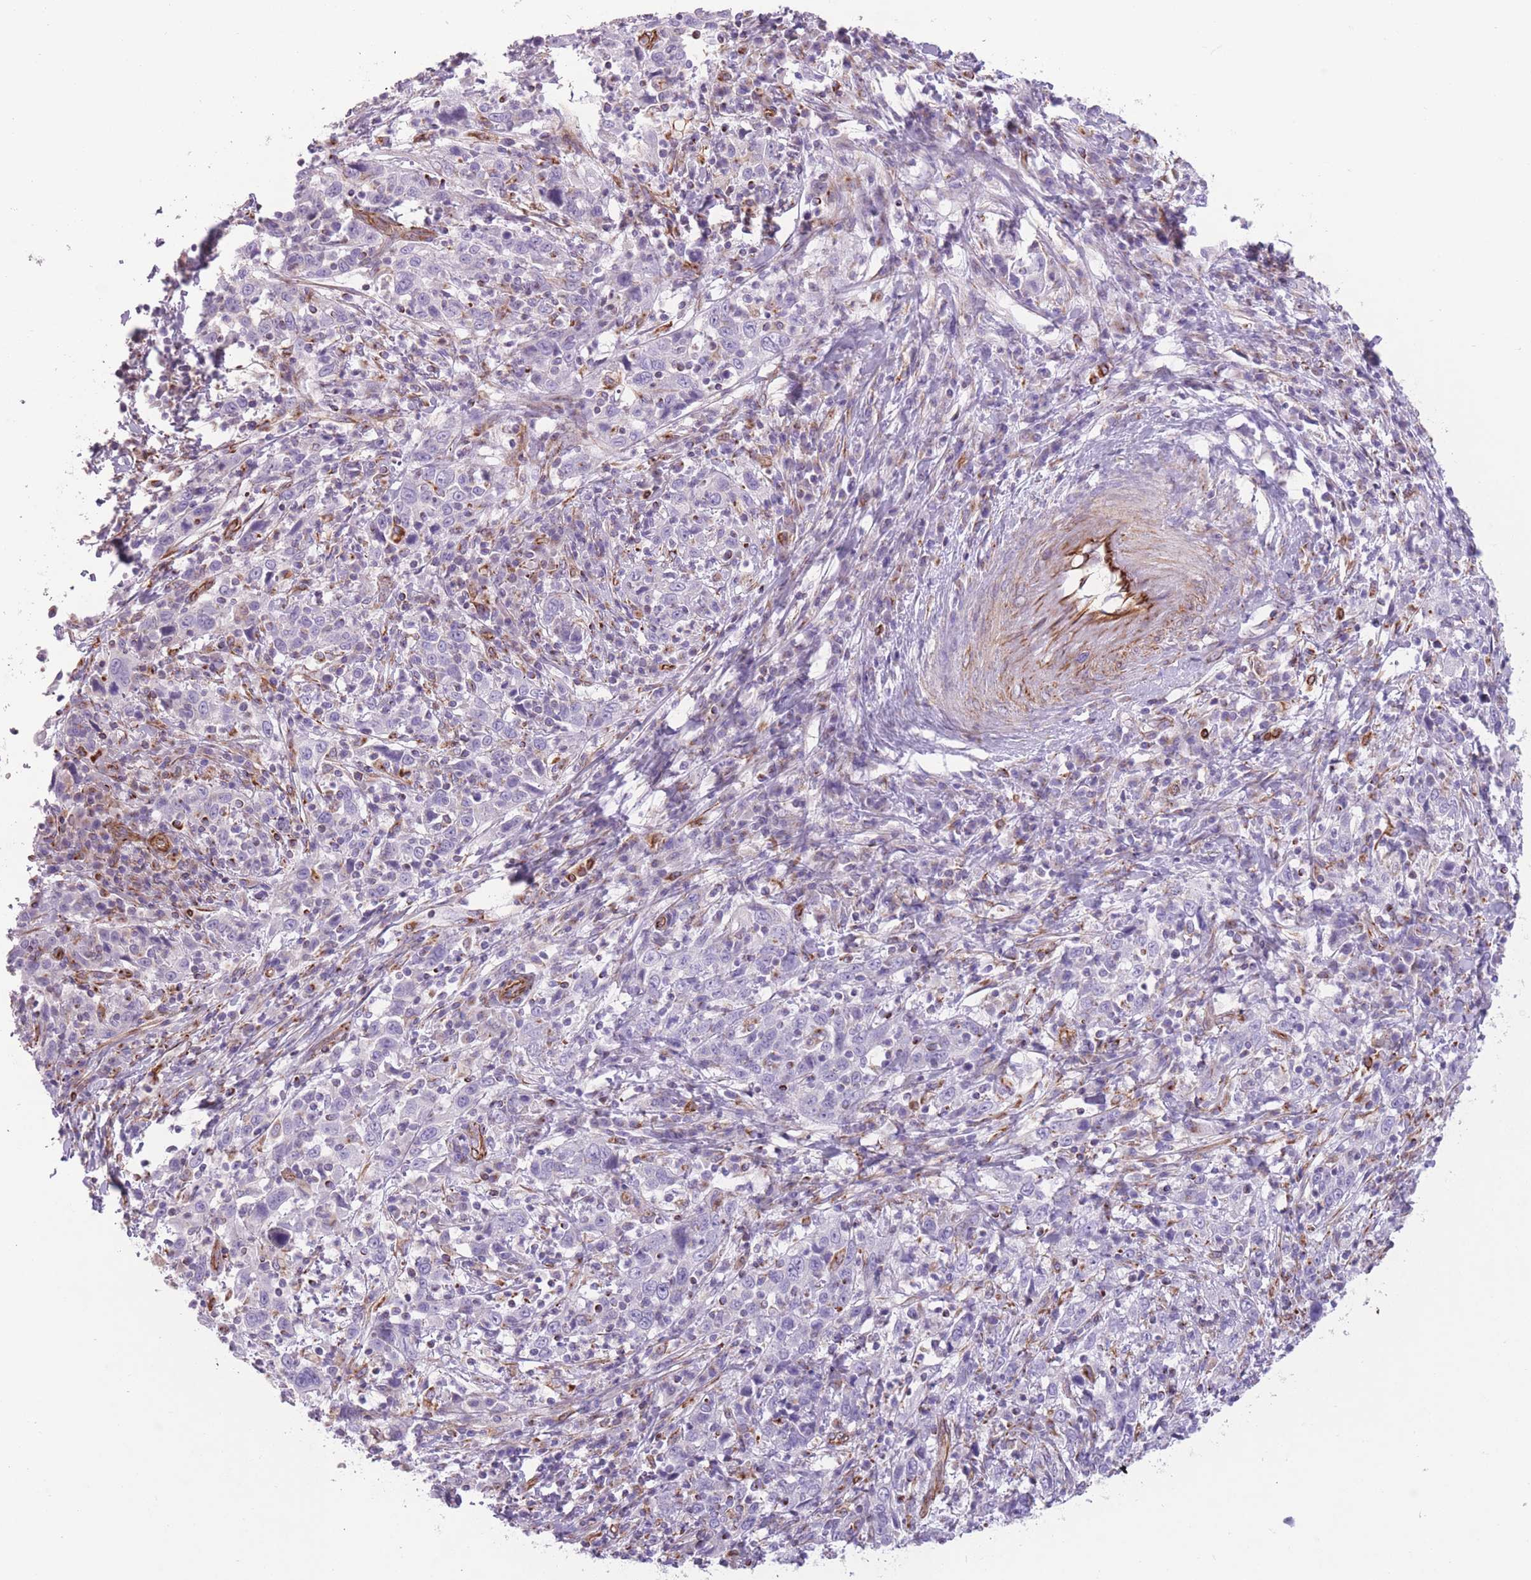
{"staining": {"intensity": "negative", "quantity": "none", "location": "none"}, "tissue": "cervical cancer", "cell_type": "Tumor cells", "image_type": "cancer", "snomed": [{"axis": "morphology", "description": "Squamous cell carcinoma, NOS"}, {"axis": "topography", "description": "Cervix"}], "caption": "Tumor cells are negative for protein expression in human cervical squamous cell carcinoma. (DAB (3,3'-diaminobenzidine) immunohistochemistry visualized using brightfield microscopy, high magnification).", "gene": "PTCD1", "patient": {"sex": "female", "age": 46}}